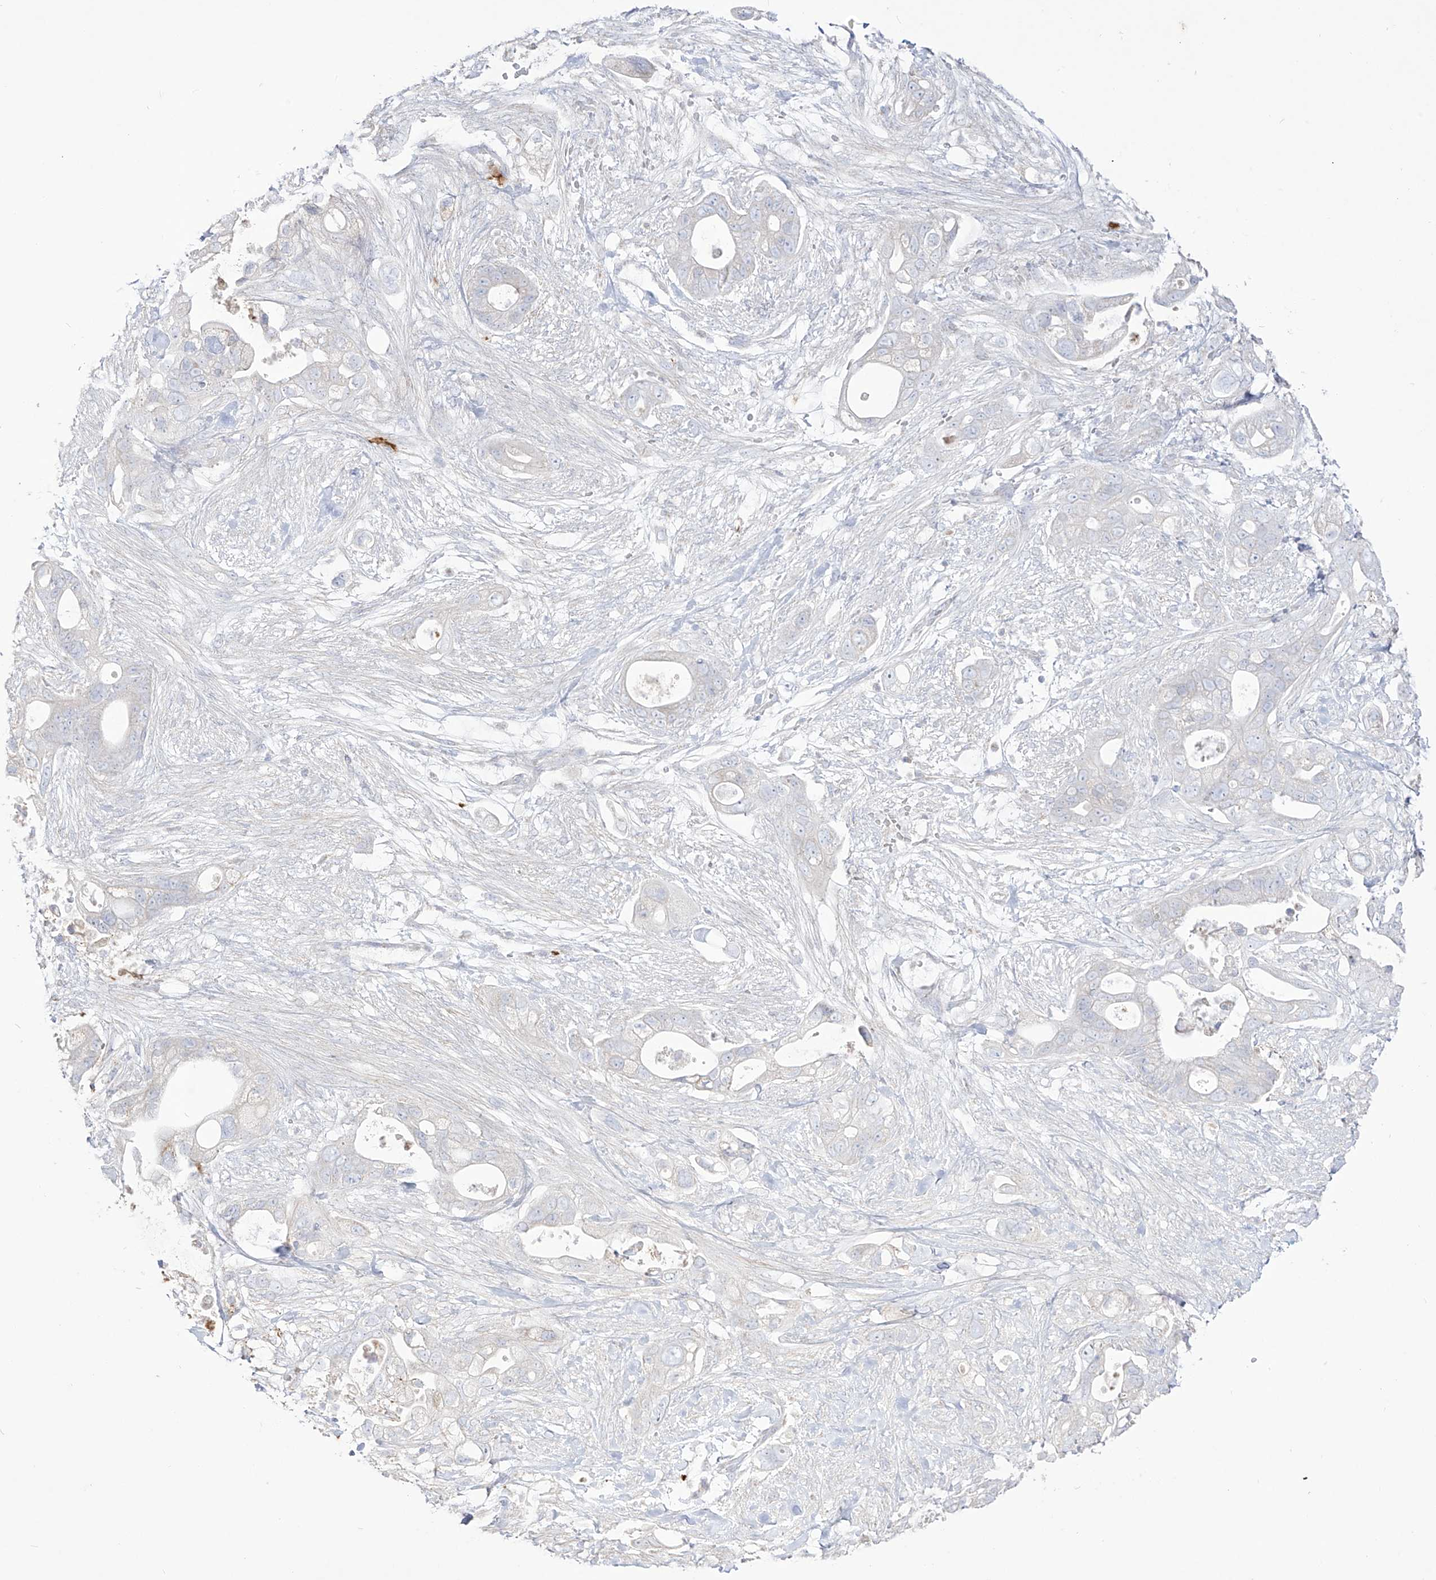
{"staining": {"intensity": "negative", "quantity": "none", "location": "none"}, "tissue": "pancreatic cancer", "cell_type": "Tumor cells", "image_type": "cancer", "snomed": [{"axis": "morphology", "description": "Adenocarcinoma, NOS"}, {"axis": "topography", "description": "Pancreas"}], "caption": "This histopathology image is of pancreatic cancer (adenocarcinoma) stained with immunohistochemistry (IHC) to label a protein in brown with the nuclei are counter-stained blue. There is no positivity in tumor cells.", "gene": "RCHY1", "patient": {"sex": "male", "age": 53}}